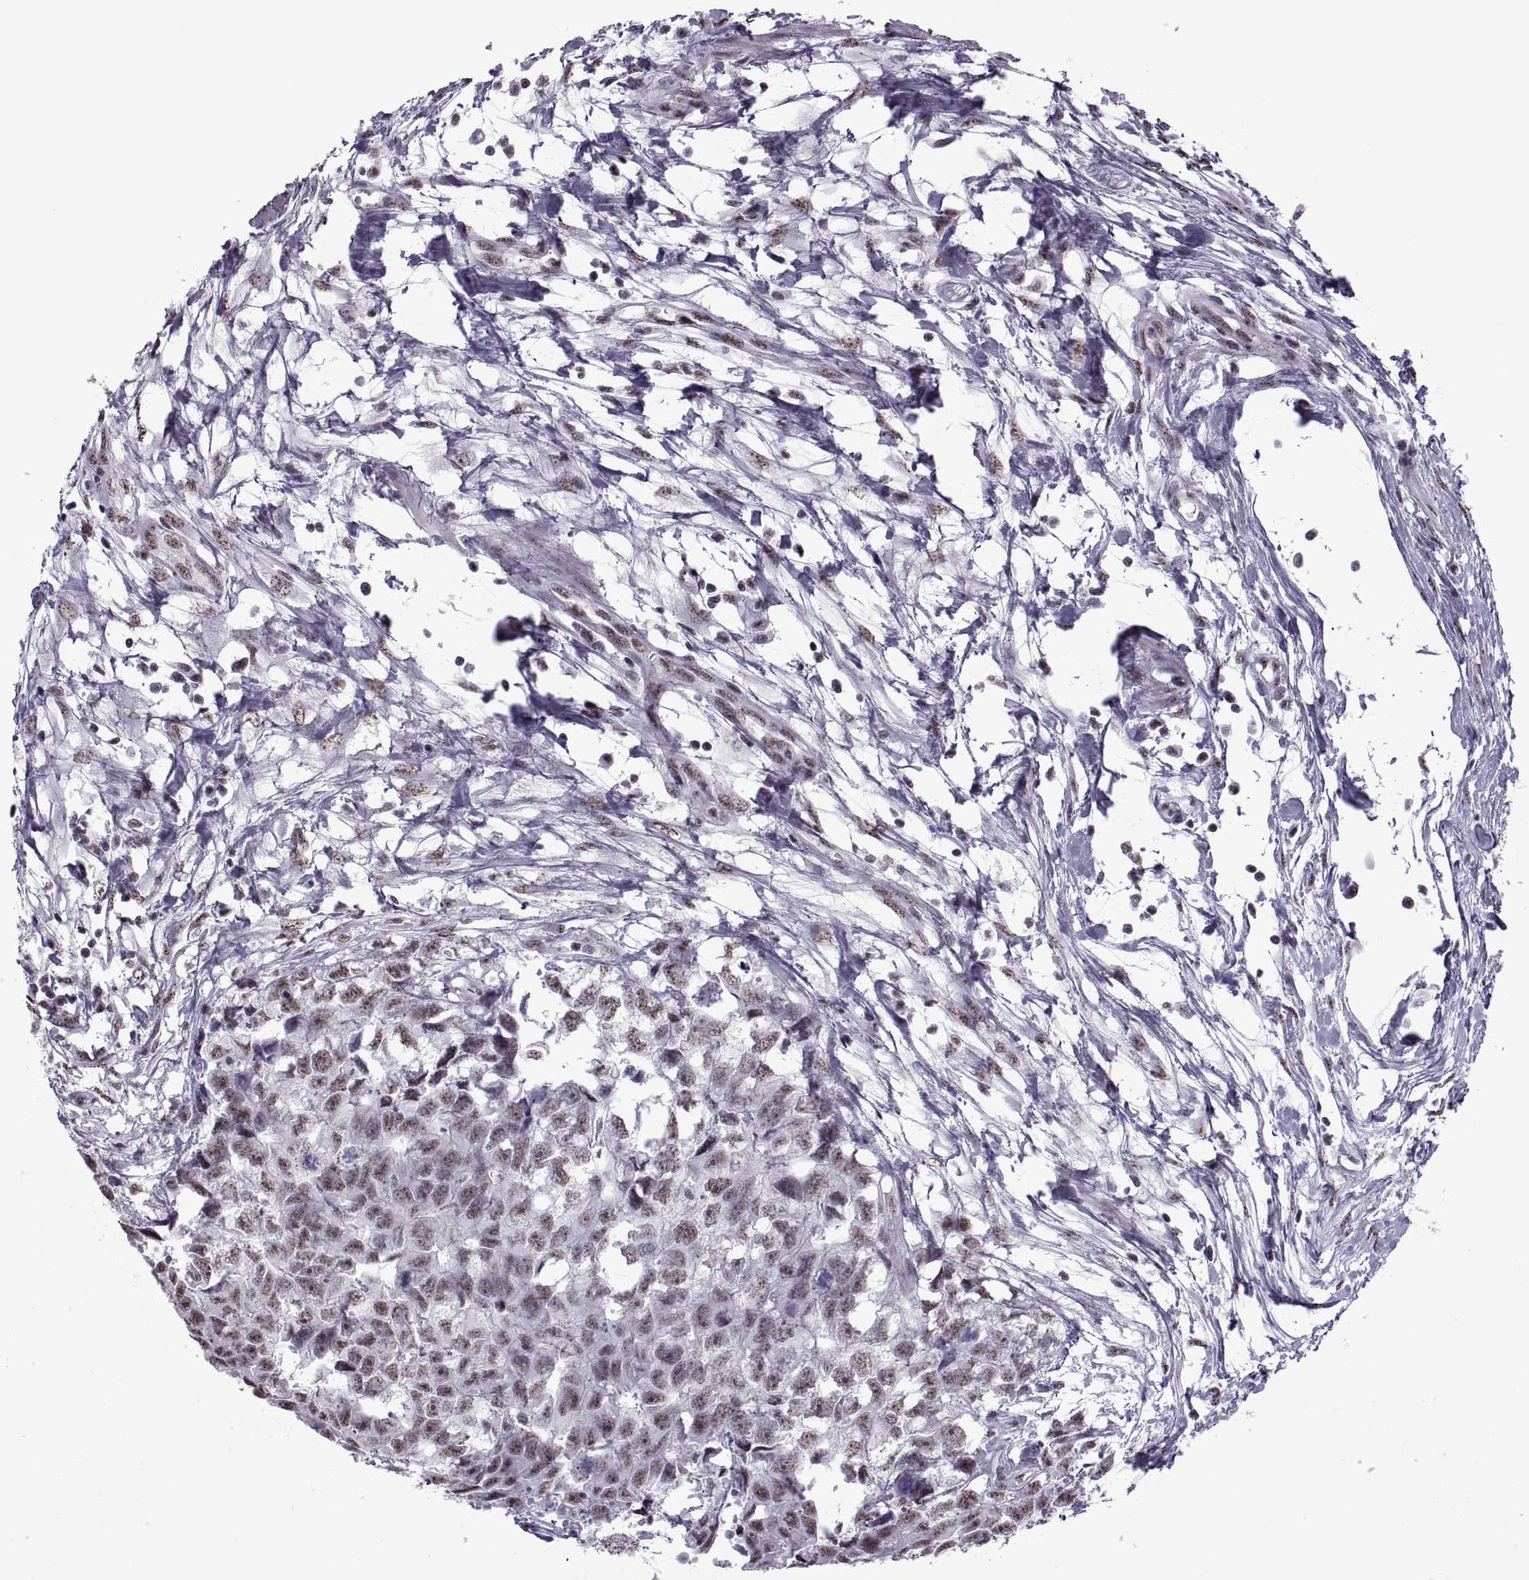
{"staining": {"intensity": "weak", "quantity": ">75%", "location": "nuclear"}, "tissue": "testis cancer", "cell_type": "Tumor cells", "image_type": "cancer", "snomed": [{"axis": "morphology", "description": "Carcinoma, Embryonal, NOS"}, {"axis": "morphology", "description": "Teratoma, malignant, NOS"}, {"axis": "topography", "description": "Testis"}], "caption": "A brown stain shows weak nuclear expression of a protein in human testis malignant teratoma tumor cells.", "gene": "MAGEA4", "patient": {"sex": "male", "age": 44}}